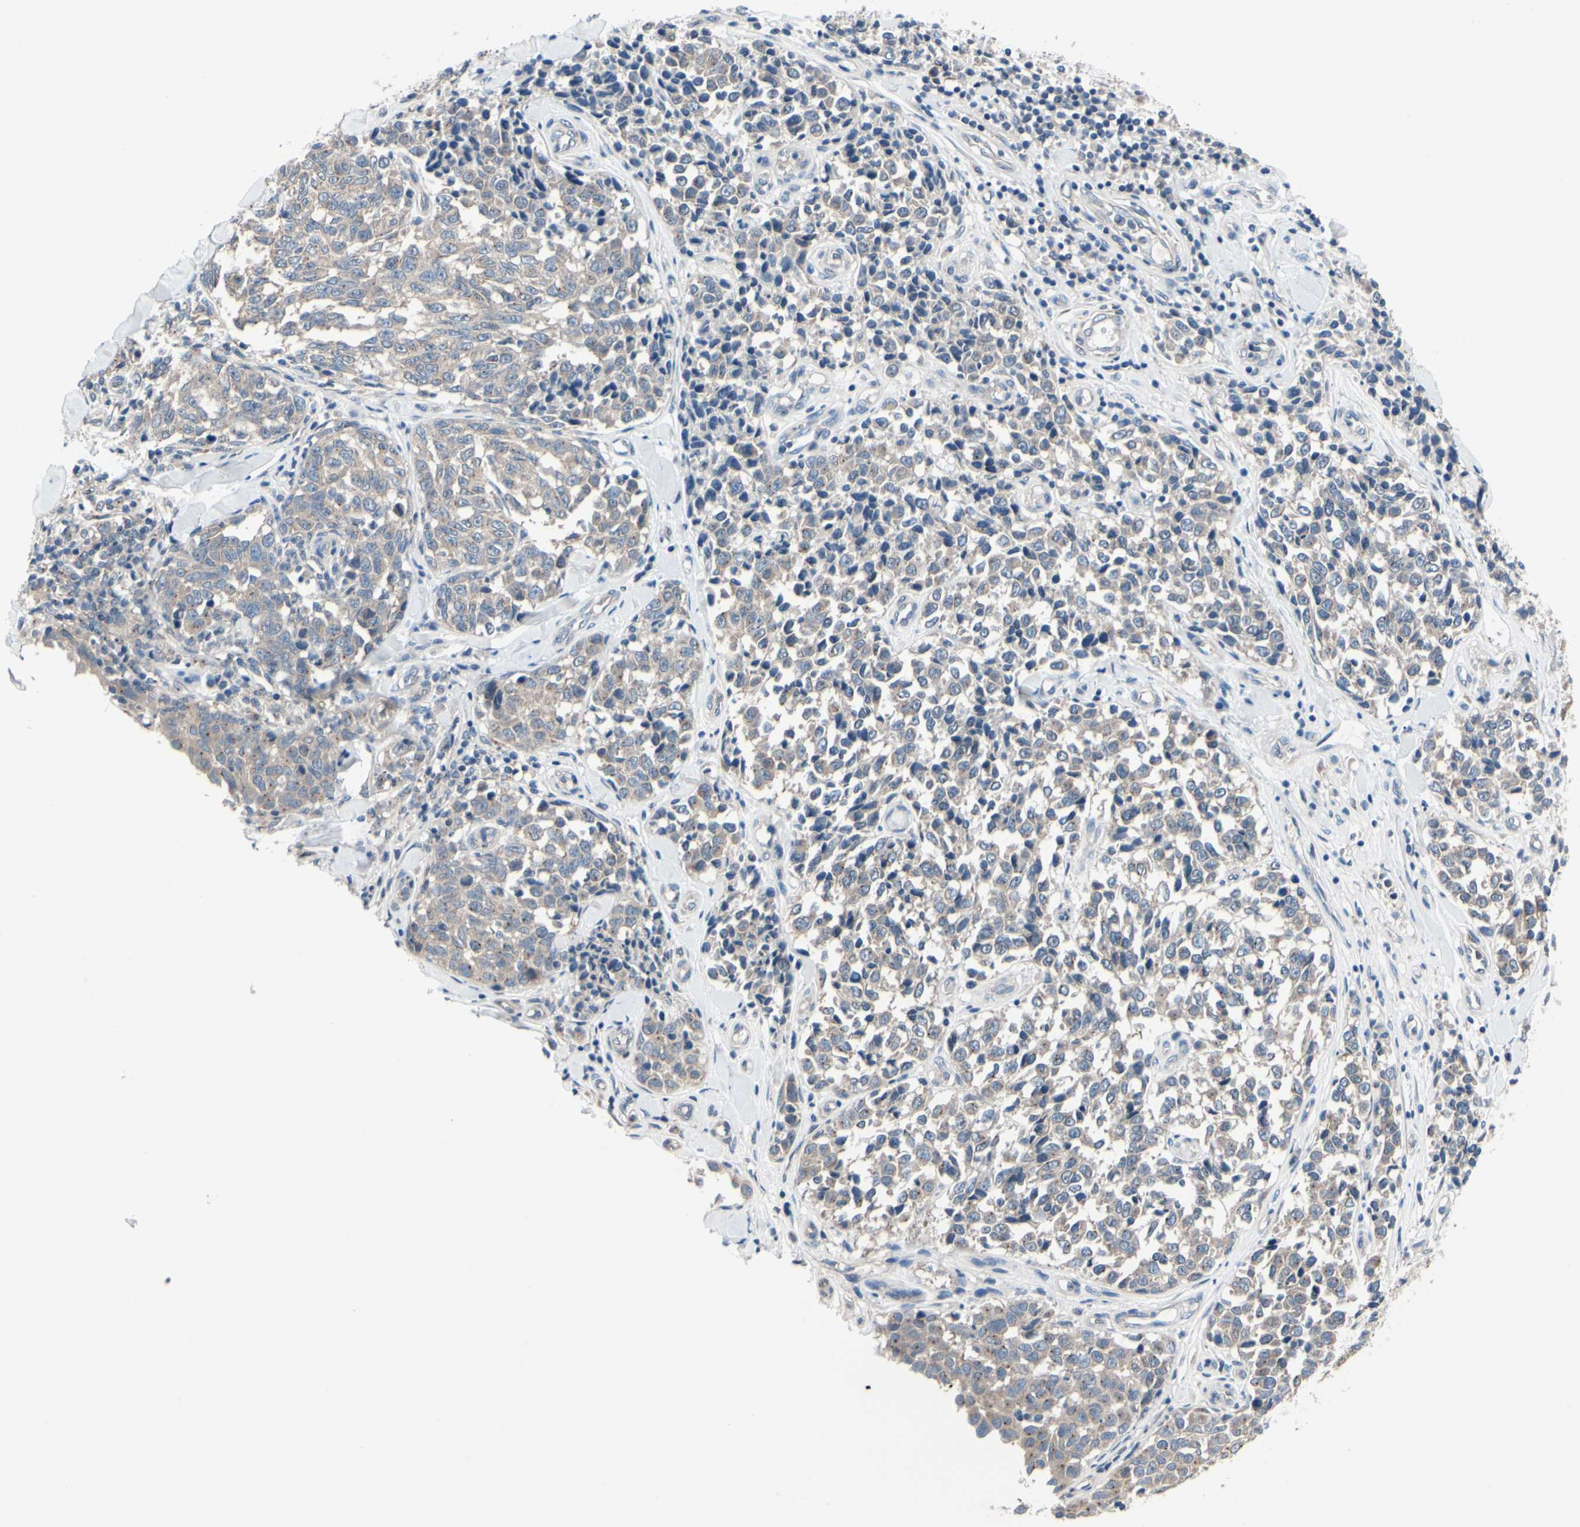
{"staining": {"intensity": "weak", "quantity": "<25%", "location": "cytoplasmic/membranous"}, "tissue": "melanoma", "cell_type": "Tumor cells", "image_type": "cancer", "snomed": [{"axis": "morphology", "description": "Malignant melanoma, NOS"}, {"axis": "topography", "description": "Skin"}], "caption": "Human malignant melanoma stained for a protein using IHC shows no expression in tumor cells.", "gene": "PRKAR2B", "patient": {"sex": "female", "age": 64}}